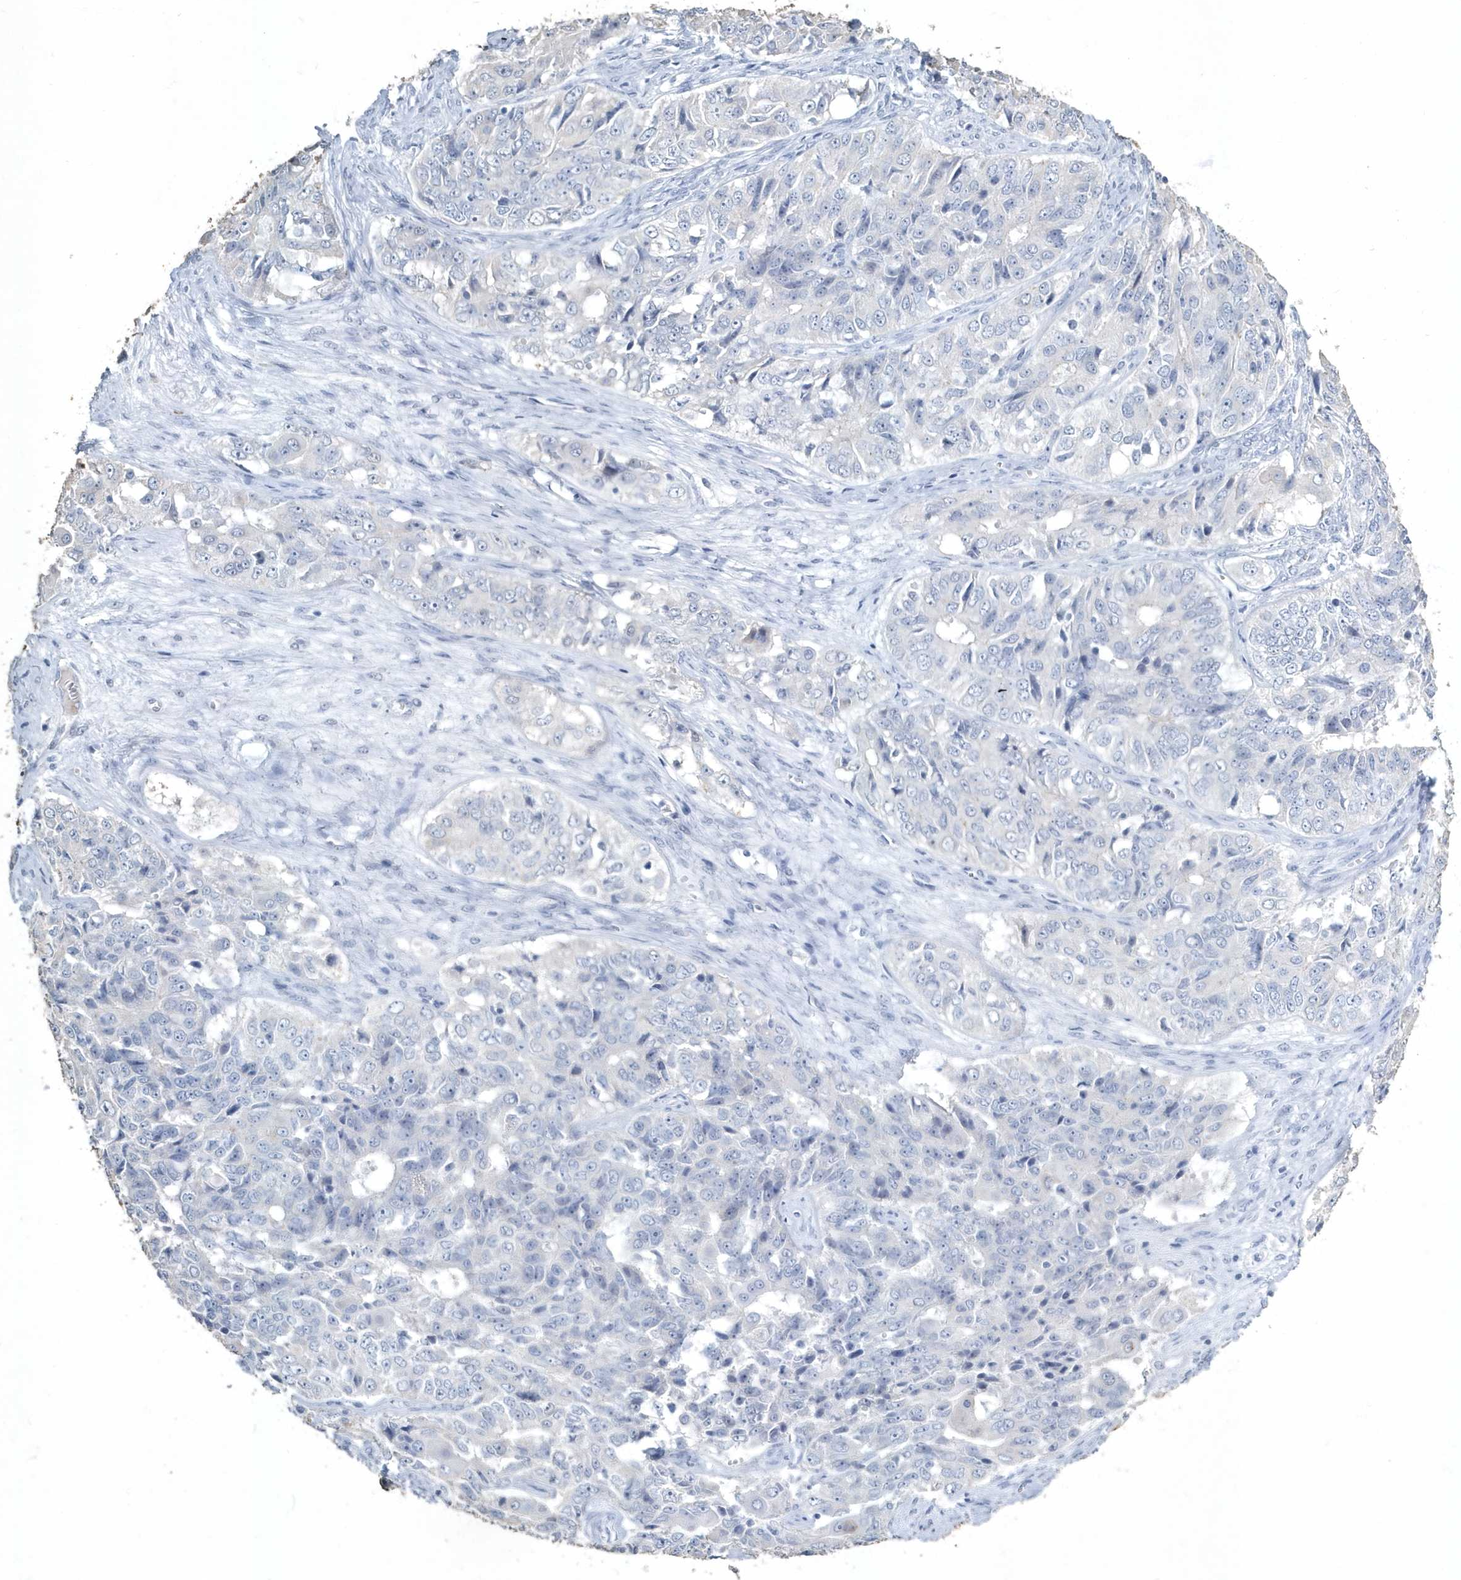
{"staining": {"intensity": "negative", "quantity": "none", "location": "none"}, "tissue": "ovarian cancer", "cell_type": "Tumor cells", "image_type": "cancer", "snomed": [{"axis": "morphology", "description": "Carcinoma, endometroid"}, {"axis": "topography", "description": "Ovary"}], "caption": "An immunohistochemistry micrograph of ovarian endometroid carcinoma is shown. There is no staining in tumor cells of ovarian endometroid carcinoma.", "gene": "MYOT", "patient": {"sex": "female", "age": 51}}